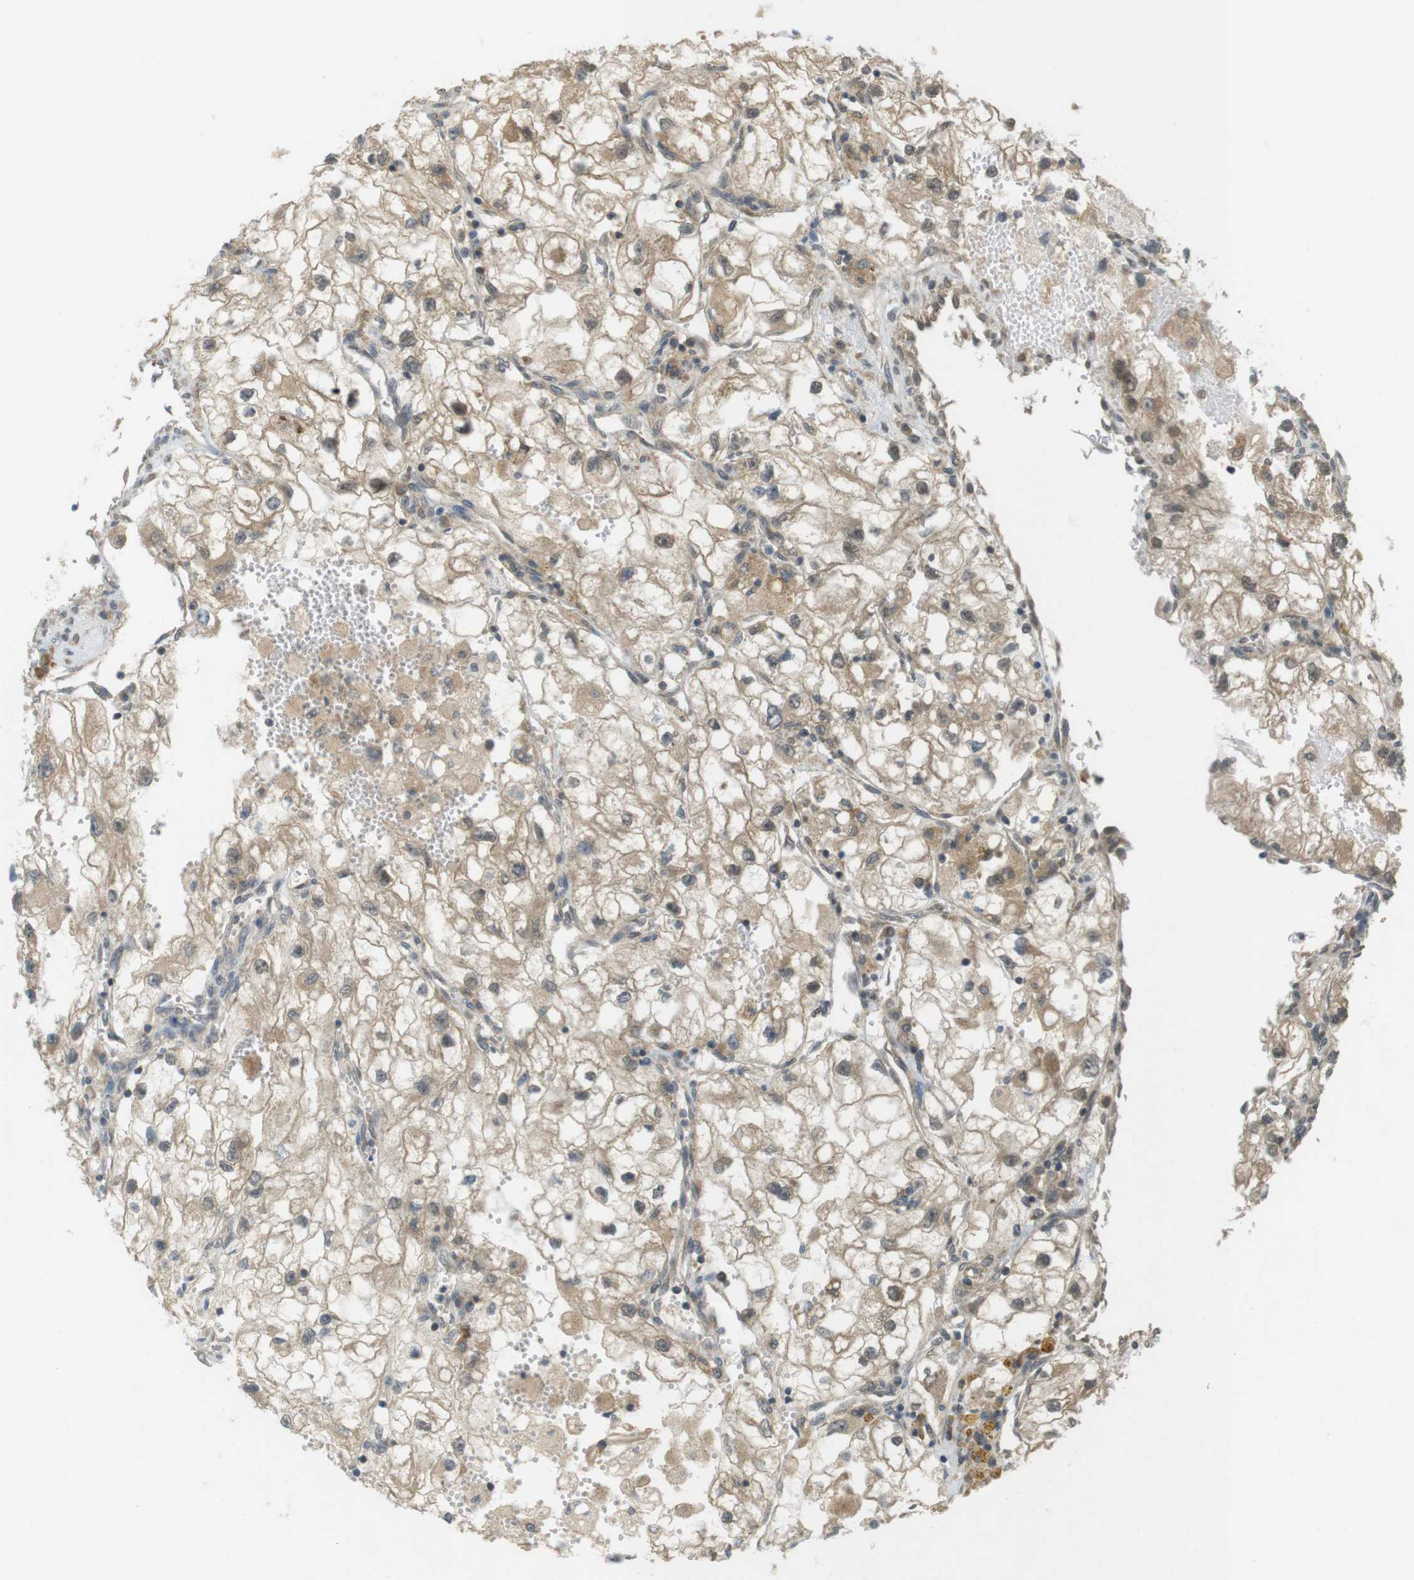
{"staining": {"intensity": "moderate", "quantity": "25%-75%", "location": "cytoplasmic/membranous"}, "tissue": "renal cancer", "cell_type": "Tumor cells", "image_type": "cancer", "snomed": [{"axis": "morphology", "description": "Adenocarcinoma, NOS"}, {"axis": "topography", "description": "Kidney"}], "caption": "Immunohistochemical staining of human adenocarcinoma (renal) displays medium levels of moderate cytoplasmic/membranous positivity in about 25%-75% of tumor cells.", "gene": "RNF130", "patient": {"sex": "female", "age": 70}}